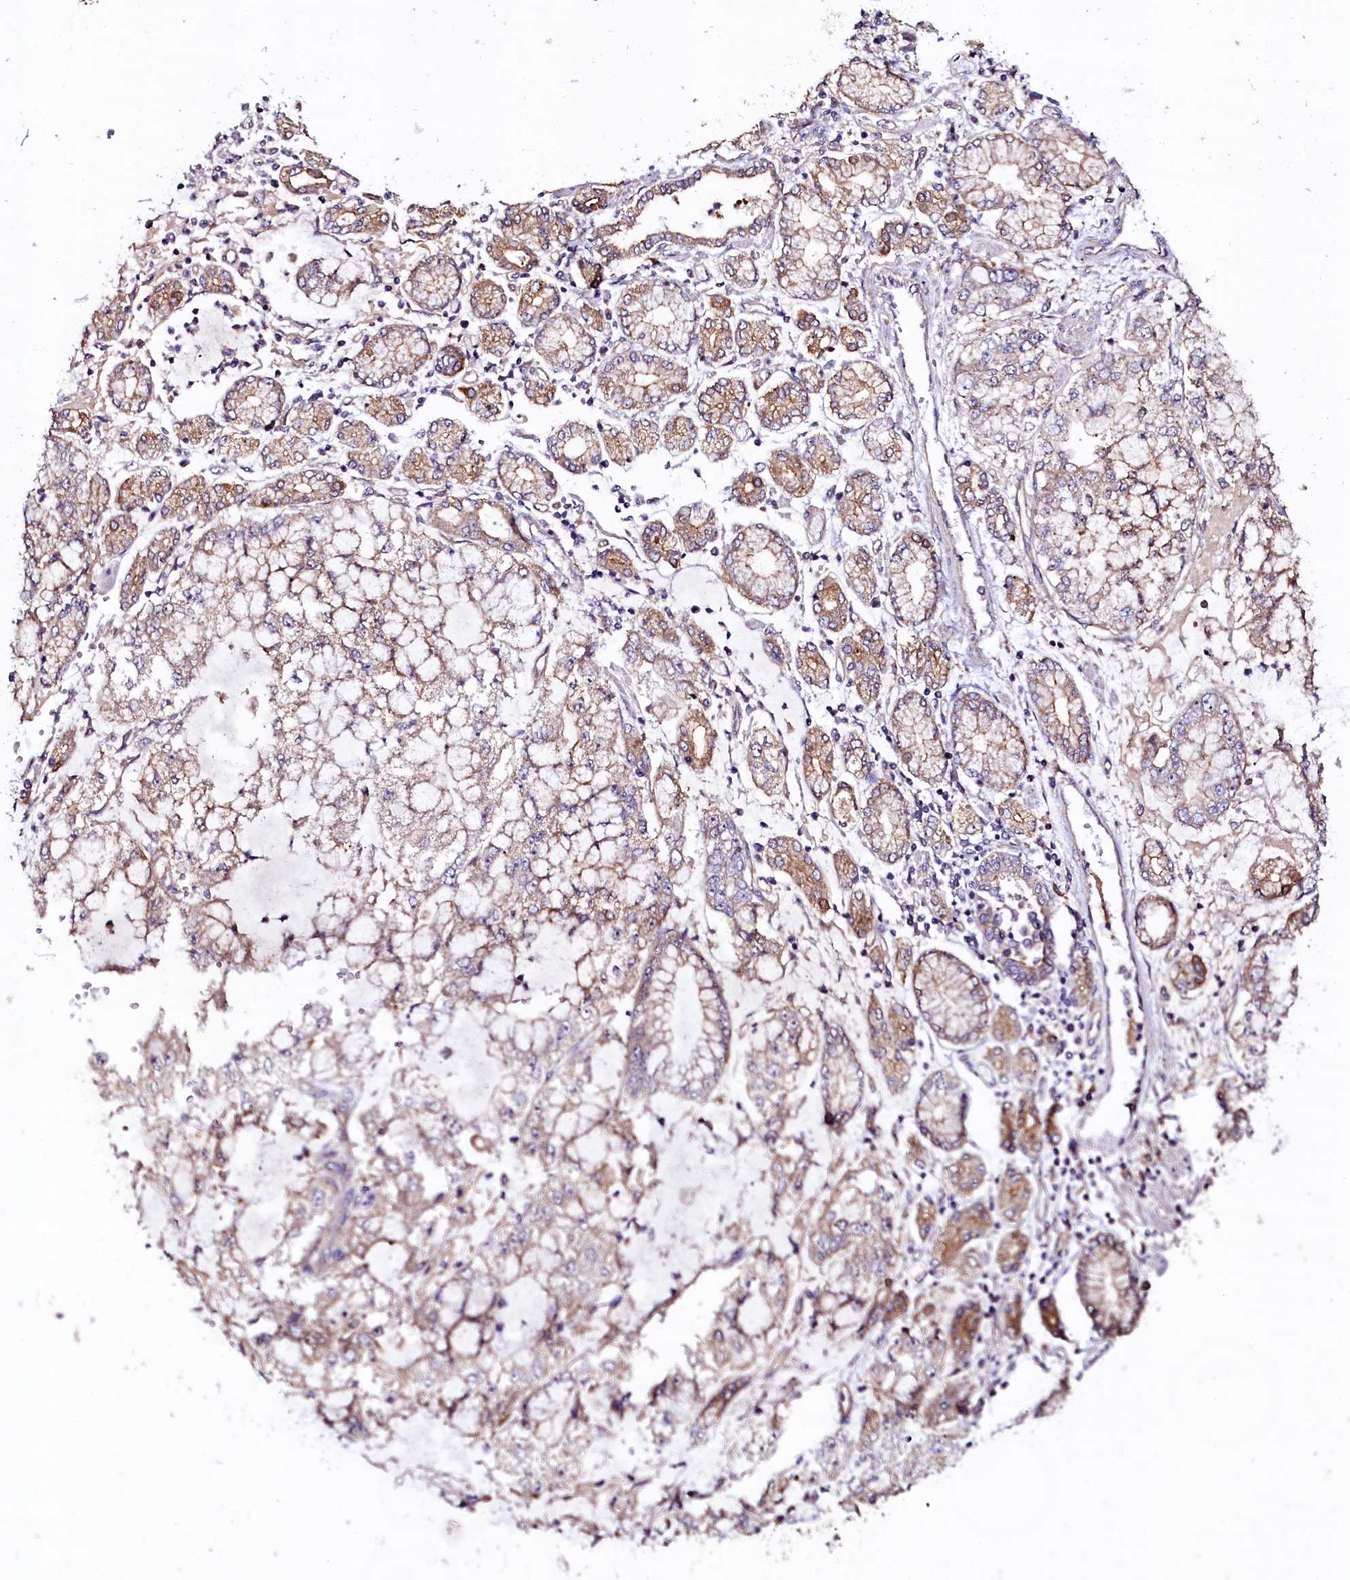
{"staining": {"intensity": "weak", "quantity": "25%-75%", "location": "cytoplasmic/membranous"}, "tissue": "stomach cancer", "cell_type": "Tumor cells", "image_type": "cancer", "snomed": [{"axis": "morphology", "description": "Adenocarcinoma, NOS"}, {"axis": "topography", "description": "Stomach"}], "caption": "Human adenocarcinoma (stomach) stained with a protein marker shows weak staining in tumor cells.", "gene": "APPL2", "patient": {"sex": "male", "age": 76}}